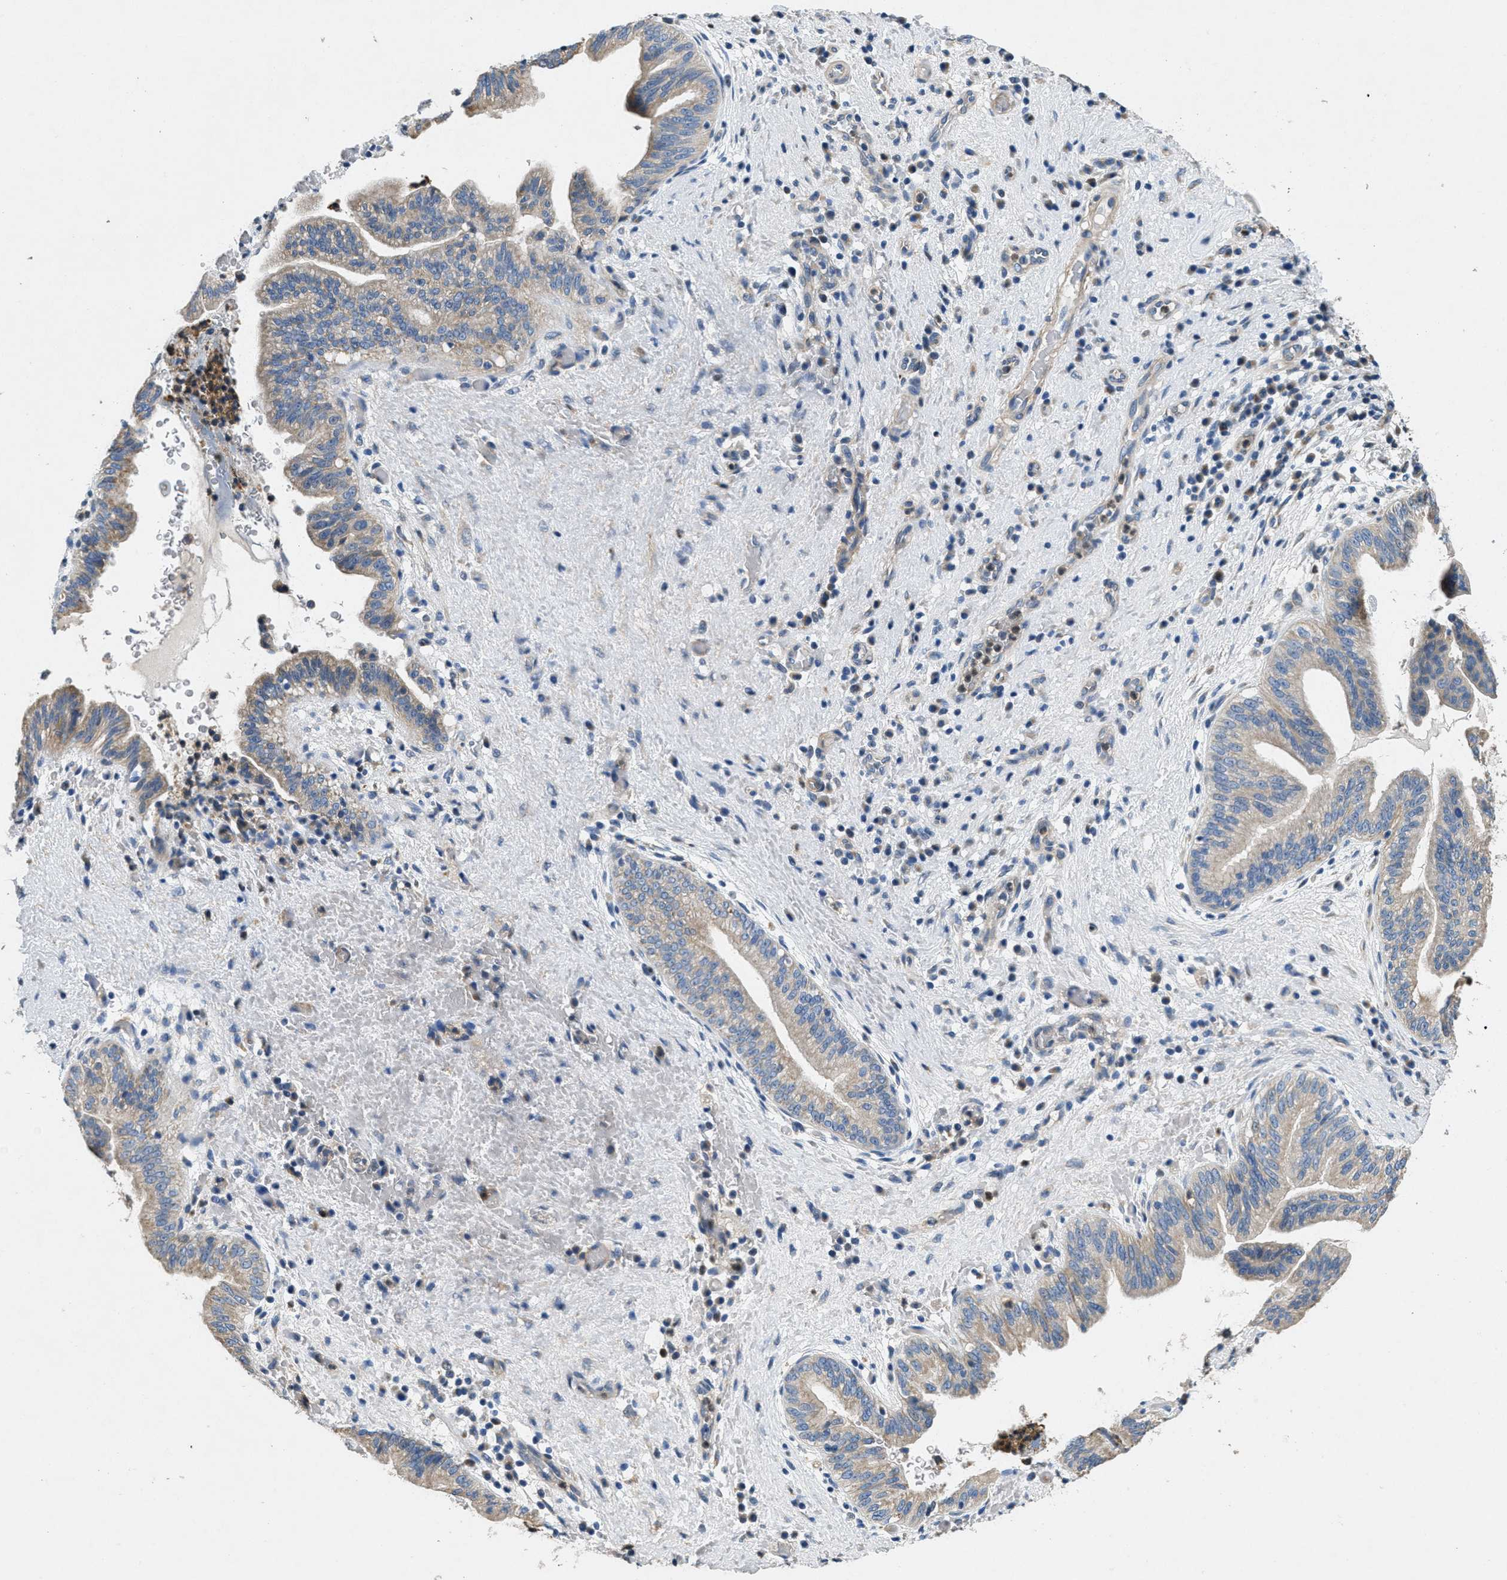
{"staining": {"intensity": "weak", "quantity": "<25%", "location": "cytoplasmic/membranous"}, "tissue": "liver cancer", "cell_type": "Tumor cells", "image_type": "cancer", "snomed": [{"axis": "morphology", "description": "Cholangiocarcinoma"}, {"axis": "topography", "description": "Liver"}], "caption": "A high-resolution histopathology image shows immunohistochemistry (IHC) staining of cholangiocarcinoma (liver), which shows no significant expression in tumor cells.", "gene": "TOMM70", "patient": {"sex": "female", "age": 38}}